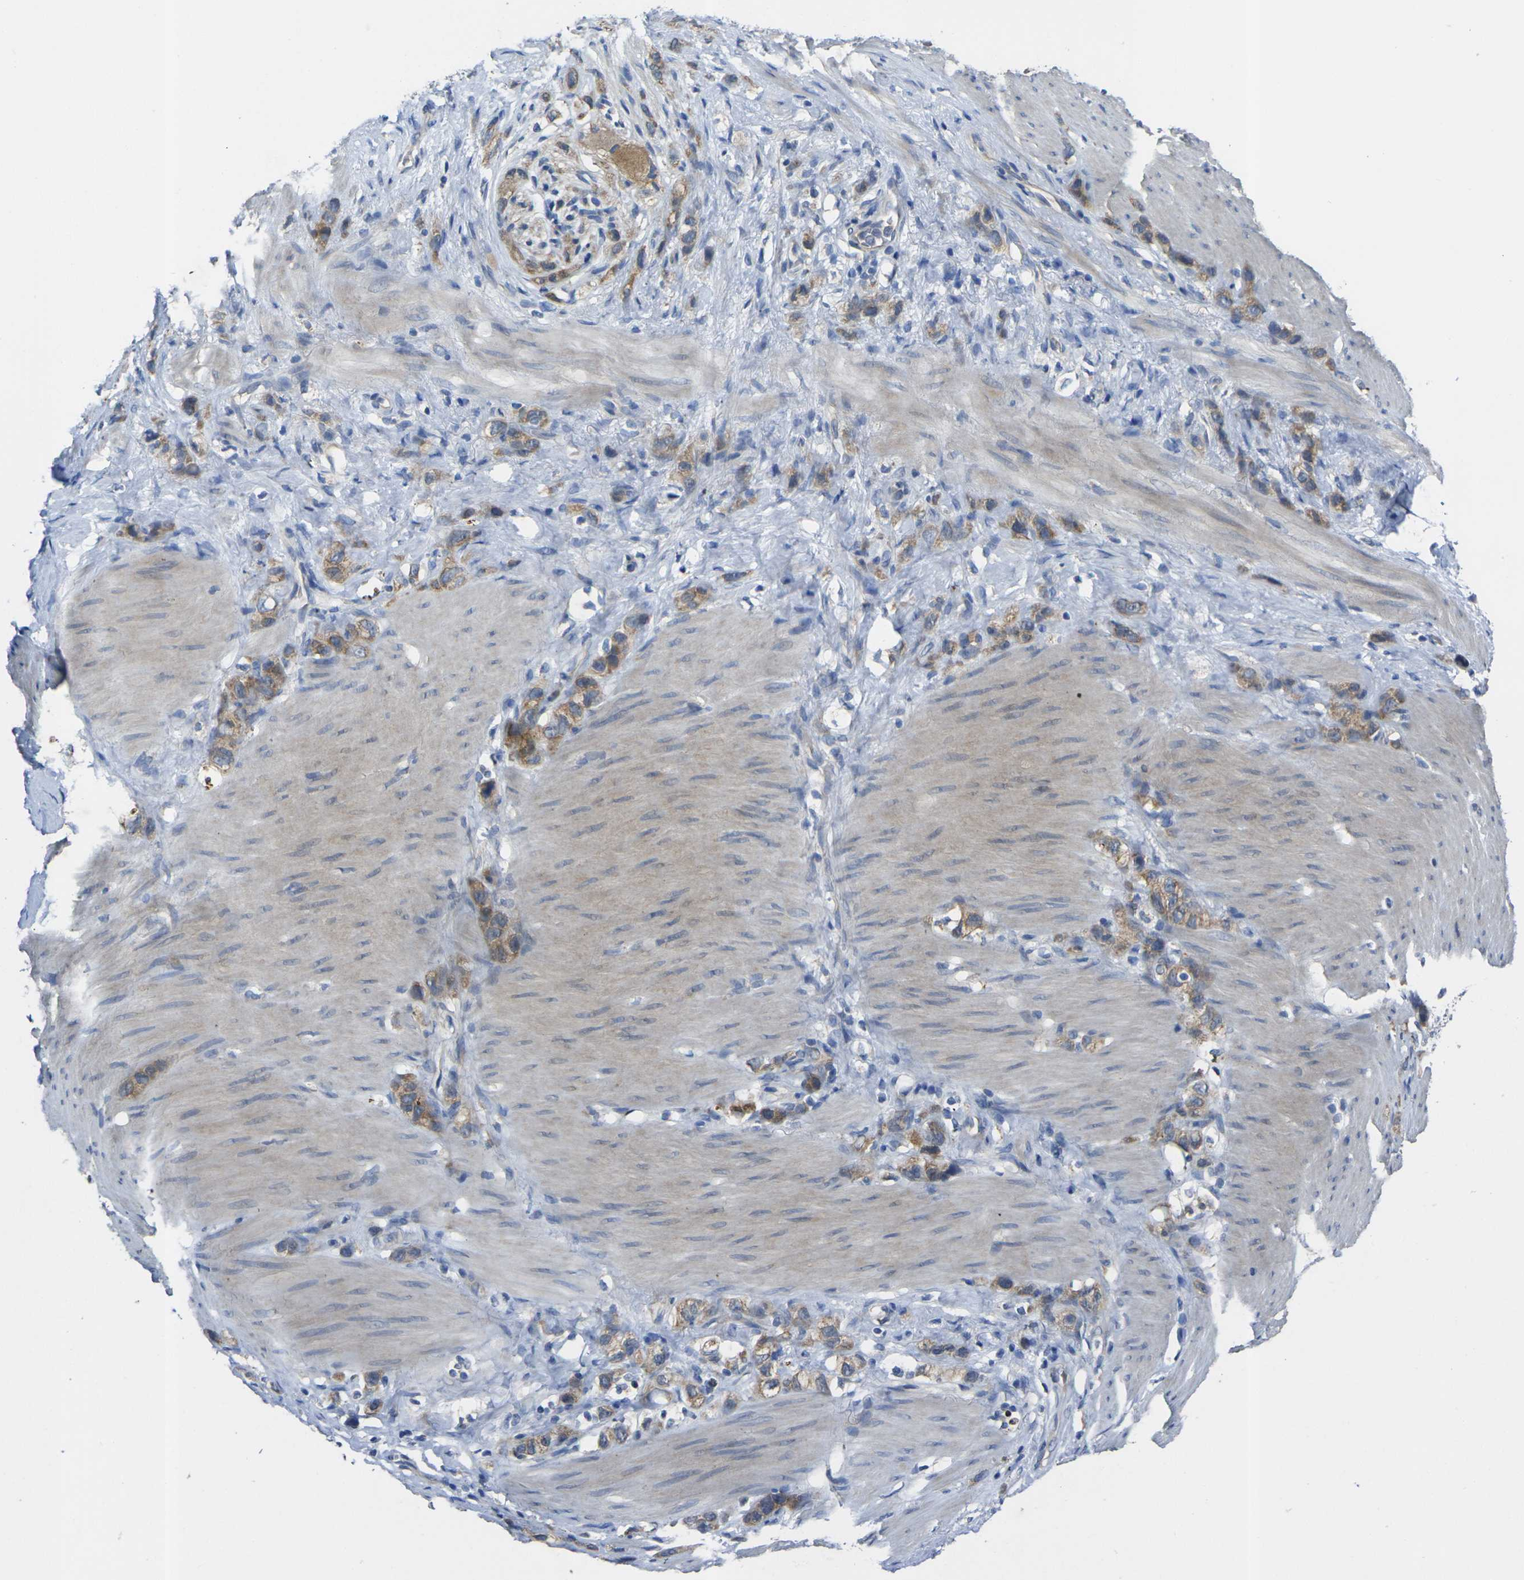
{"staining": {"intensity": "moderate", "quantity": ">75%", "location": "cytoplasmic/membranous"}, "tissue": "stomach cancer", "cell_type": "Tumor cells", "image_type": "cancer", "snomed": [{"axis": "morphology", "description": "Normal tissue, NOS"}, {"axis": "morphology", "description": "Adenocarcinoma, NOS"}, {"axis": "morphology", "description": "Adenocarcinoma, High grade"}, {"axis": "topography", "description": "Stomach, upper"}, {"axis": "topography", "description": "Stomach"}], "caption": "Protein staining demonstrates moderate cytoplasmic/membranous positivity in approximately >75% of tumor cells in stomach cancer.", "gene": "GNA12", "patient": {"sex": "female", "age": 65}}